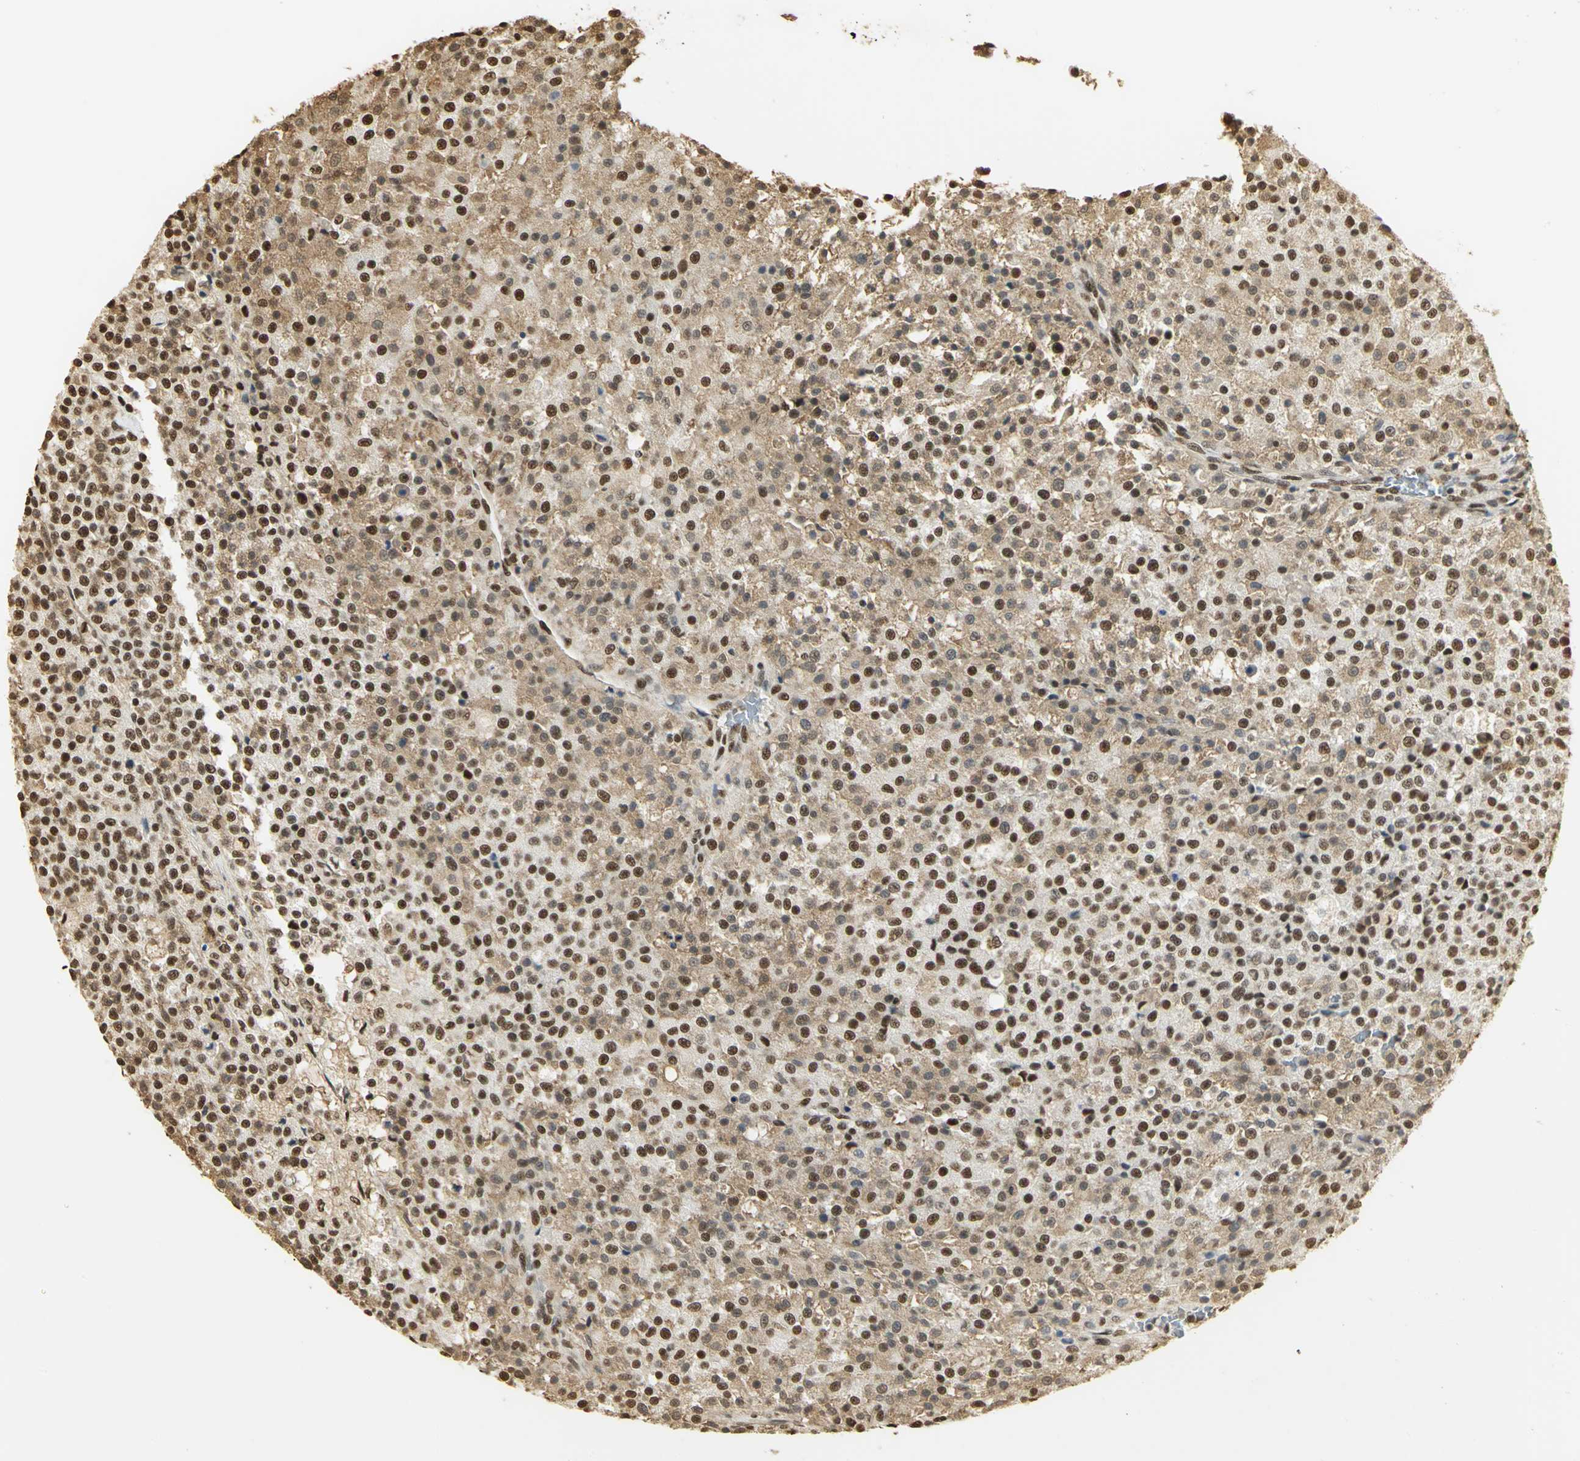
{"staining": {"intensity": "strong", "quantity": ">75%", "location": "cytoplasmic/membranous,nuclear"}, "tissue": "testis cancer", "cell_type": "Tumor cells", "image_type": "cancer", "snomed": [{"axis": "morphology", "description": "Seminoma, NOS"}, {"axis": "topography", "description": "Testis"}], "caption": "The micrograph exhibits staining of seminoma (testis), revealing strong cytoplasmic/membranous and nuclear protein expression (brown color) within tumor cells. (DAB IHC, brown staining for protein, blue staining for nuclei).", "gene": "SET", "patient": {"sex": "male", "age": 59}}